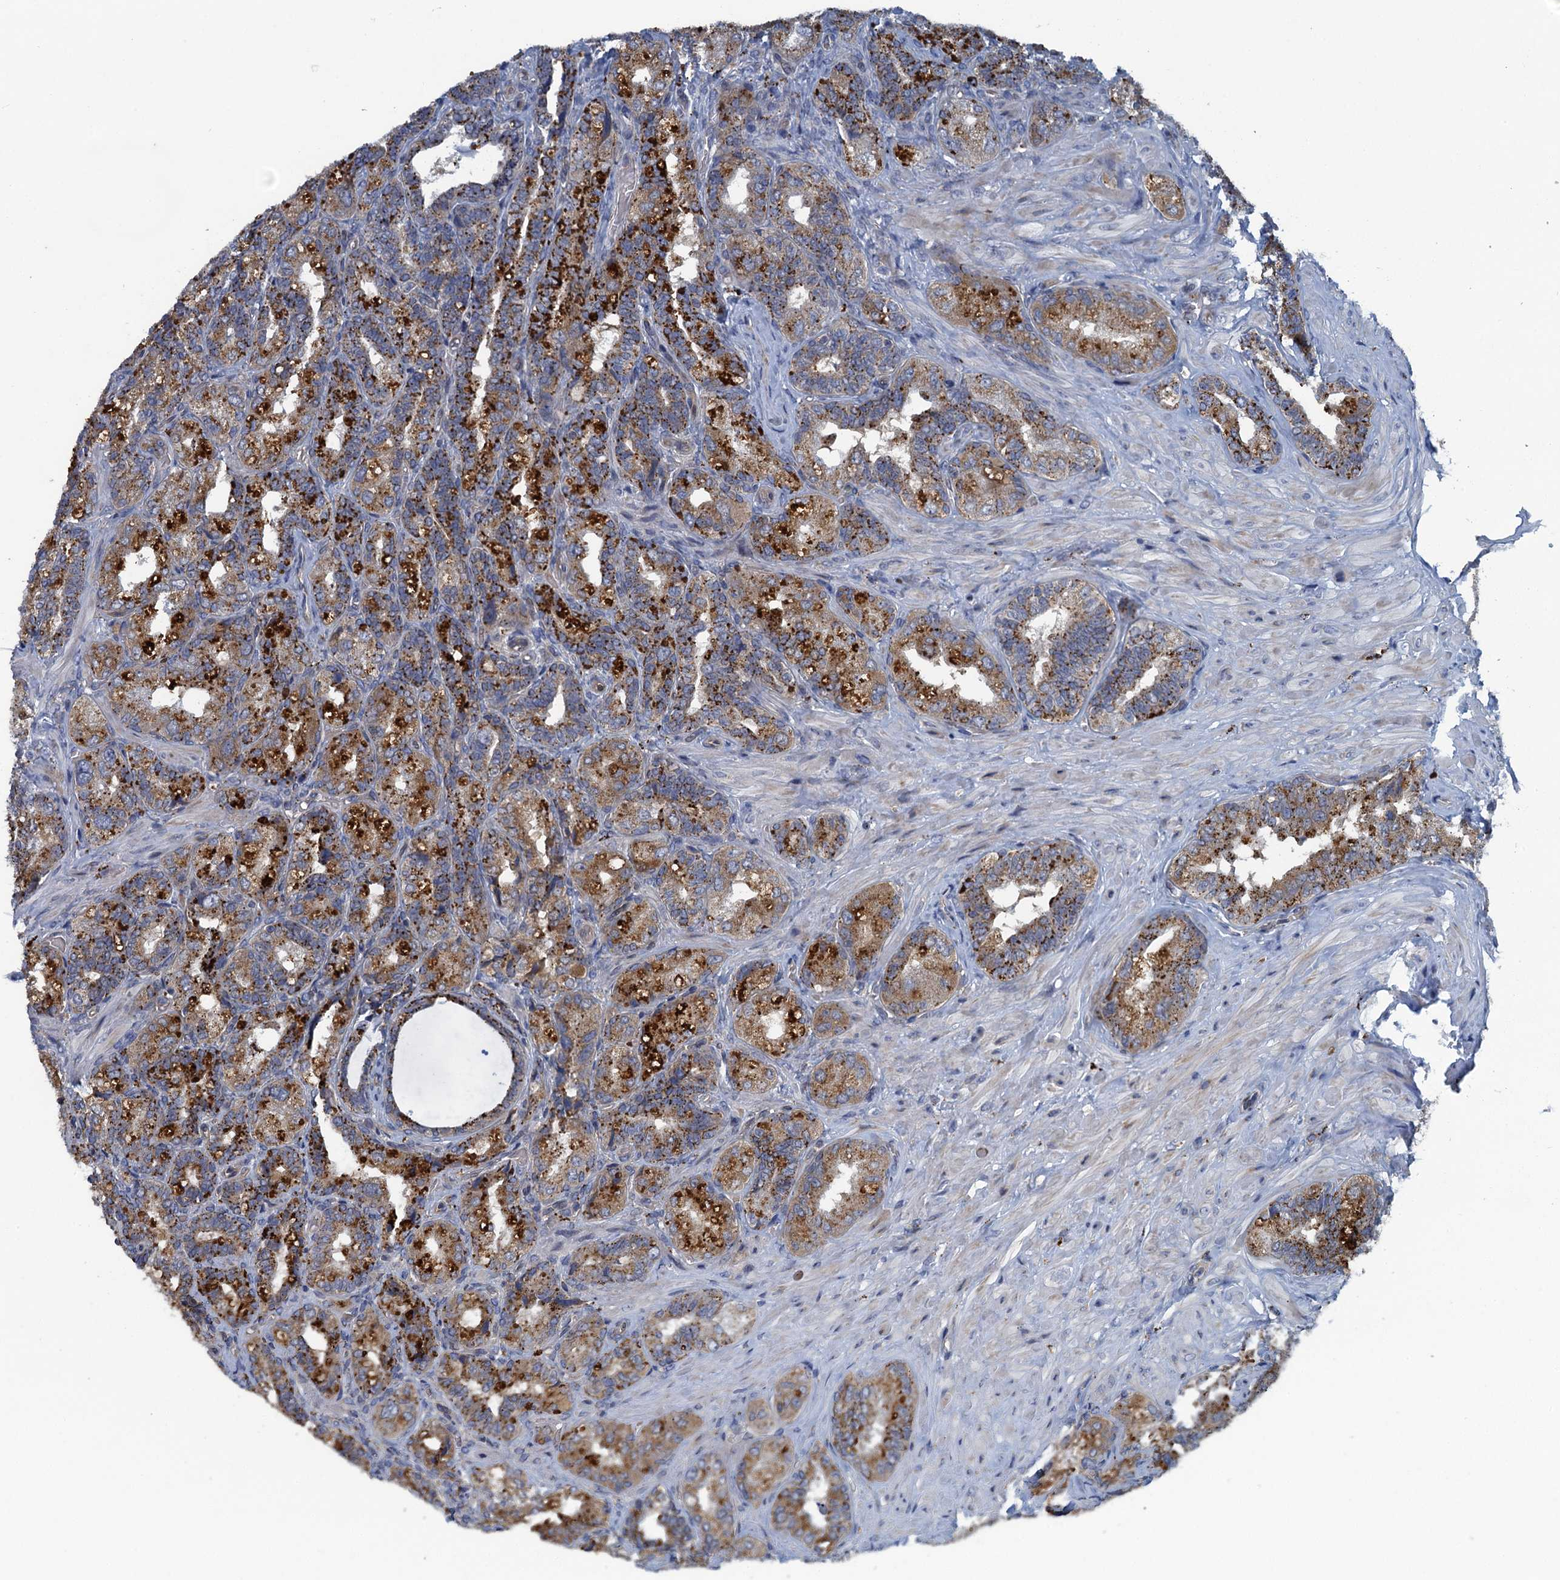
{"staining": {"intensity": "moderate", "quantity": ">75%", "location": "cytoplasmic/membranous"}, "tissue": "seminal vesicle", "cell_type": "Glandular cells", "image_type": "normal", "snomed": [{"axis": "morphology", "description": "Normal tissue, NOS"}, {"axis": "topography", "description": "Prostate and seminal vesicle, NOS"}, {"axis": "topography", "description": "Prostate"}, {"axis": "topography", "description": "Seminal veicle"}], "caption": "IHC of unremarkable human seminal vesicle reveals medium levels of moderate cytoplasmic/membranous positivity in about >75% of glandular cells. The staining was performed using DAB to visualize the protein expression in brown, while the nuclei were stained in blue with hematoxylin (Magnification: 20x).", "gene": "KBTBD8", "patient": {"sex": "male", "age": 67}}